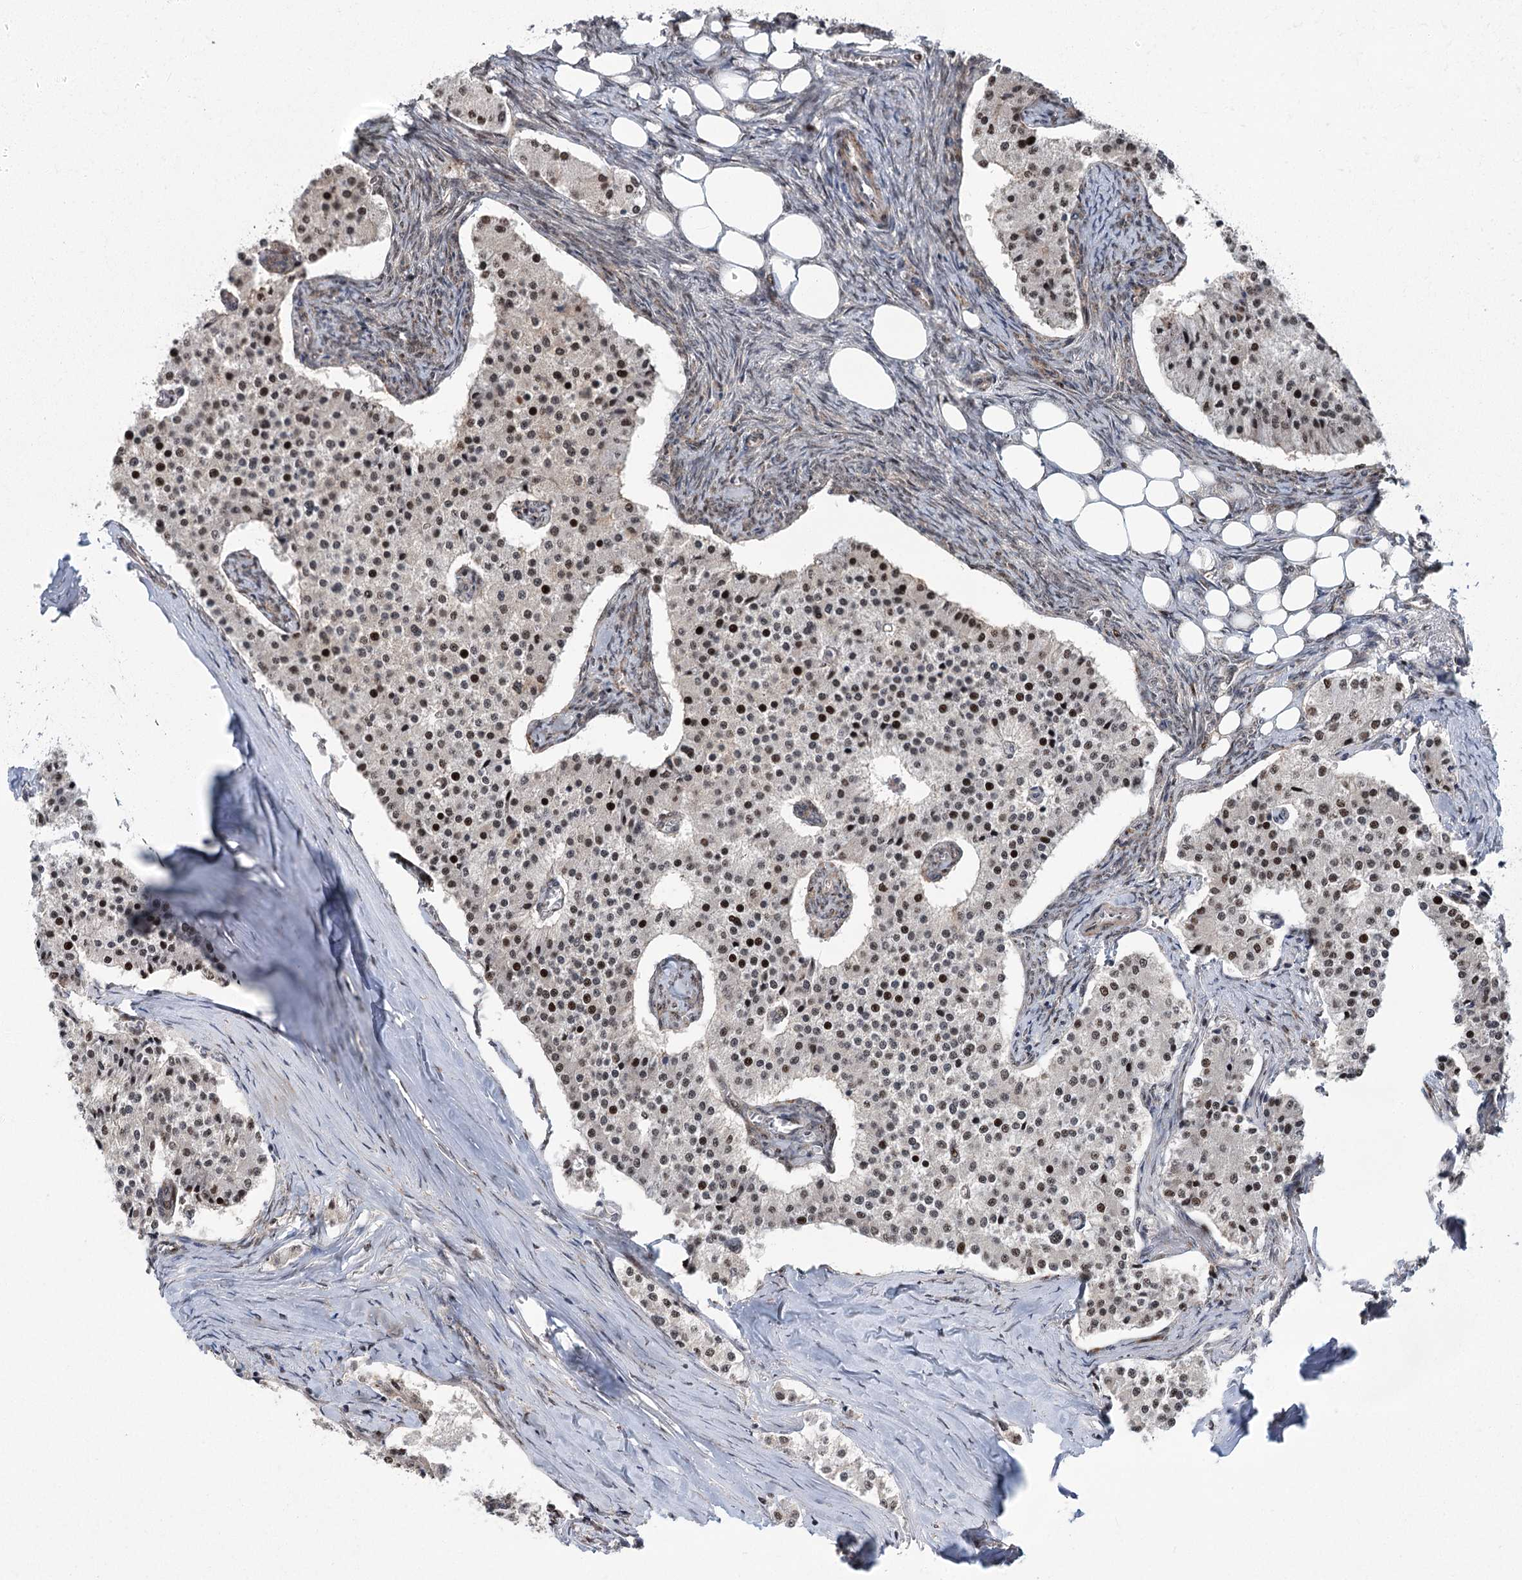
{"staining": {"intensity": "moderate", "quantity": "<25%", "location": "nuclear"}, "tissue": "carcinoid", "cell_type": "Tumor cells", "image_type": "cancer", "snomed": [{"axis": "morphology", "description": "Carcinoid, malignant, NOS"}, {"axis": "topography", "description": "Colon"}], "caption": "Brown immunohistochemical staining in human carcinoid exhibits moderate nuclear staining in approximately <25% of tumor cells.", "gene": "PARM1", "patient": {"sex": "female", "age": 52}}